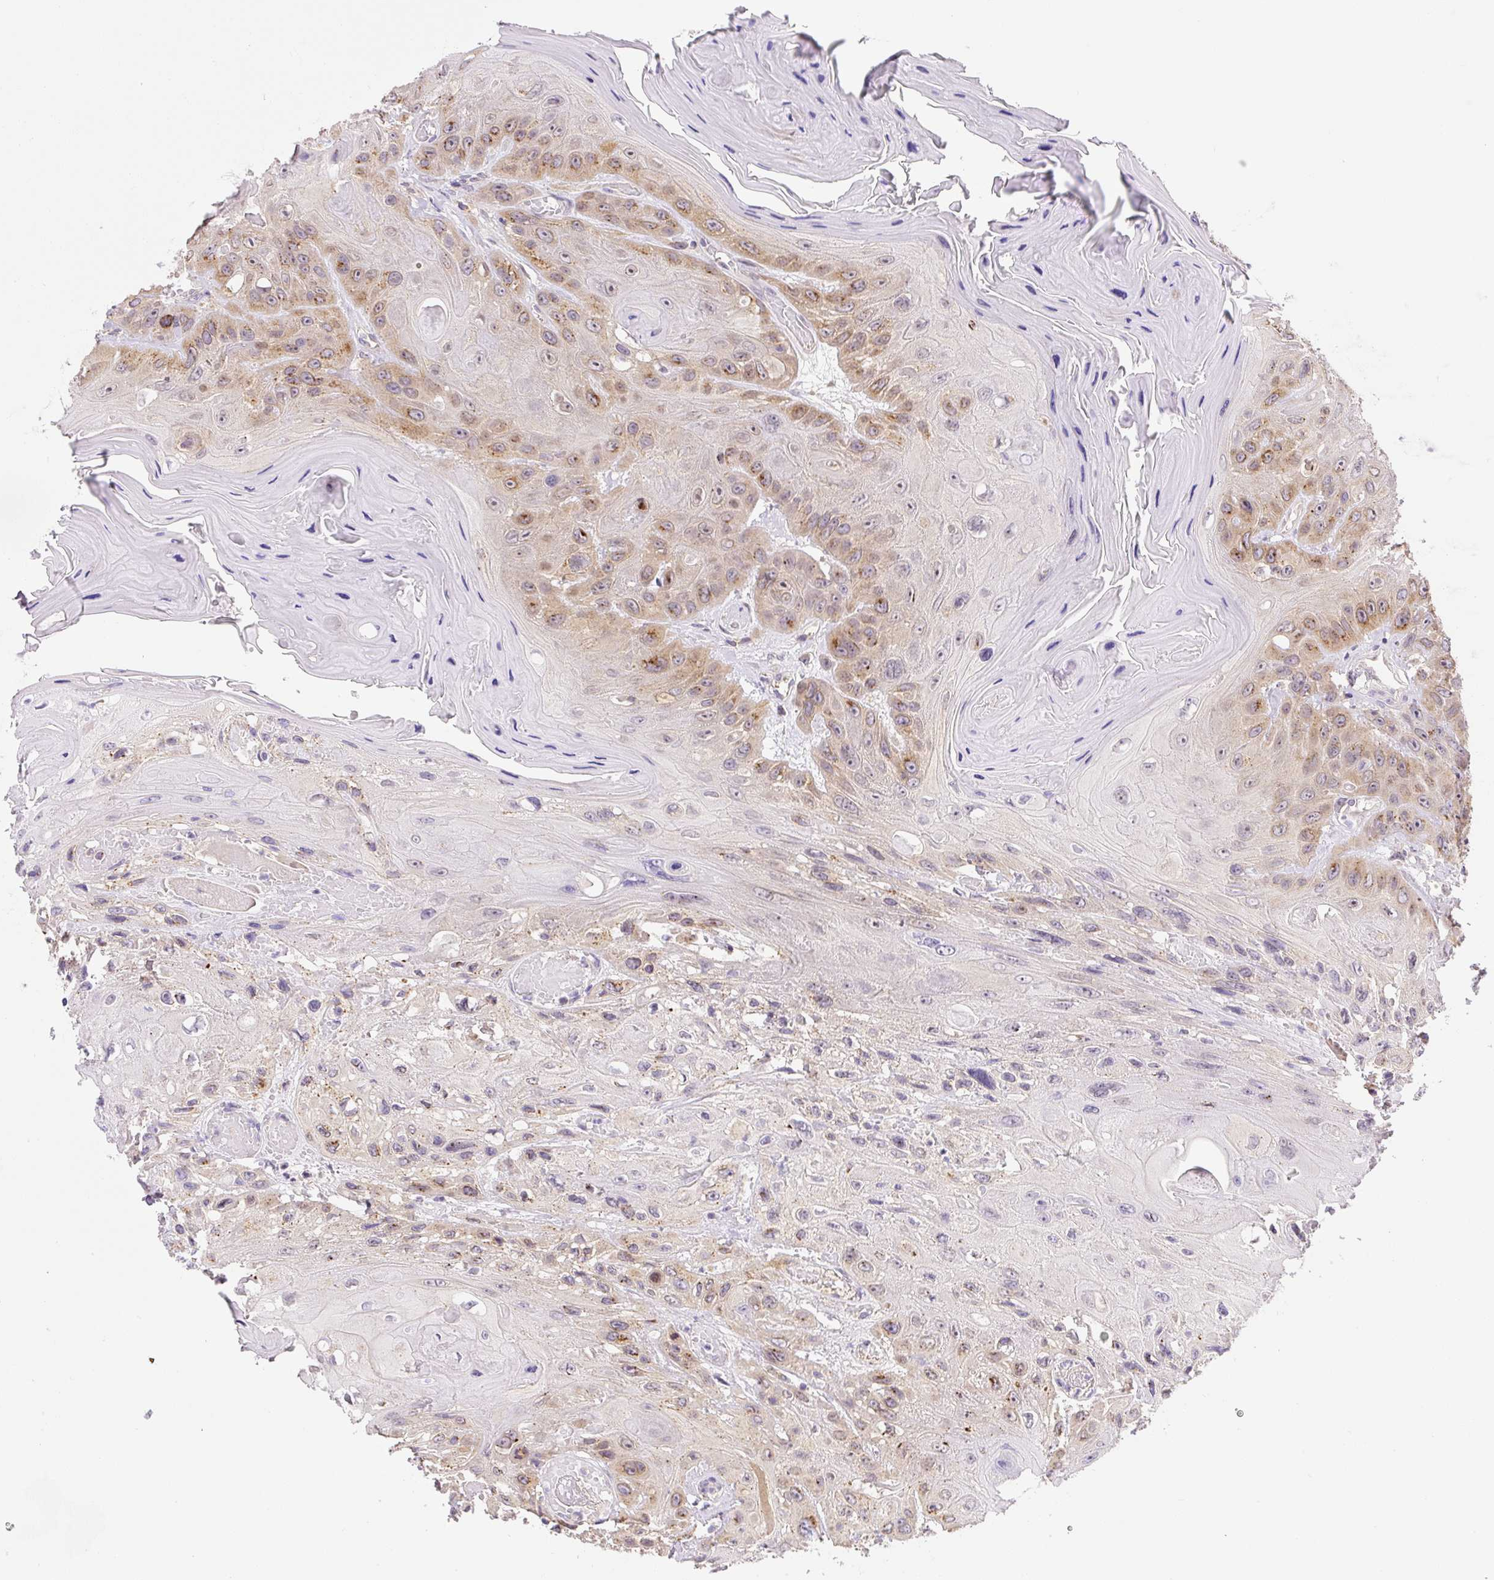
{"staining": {"intensity": "moderate", "quantity": "25%-75%", "location": "cytoplasmic/membranous"}, "tissue": "head and neck cancer", "cell_type": "Tumor cells", "image_type": "cancer", "snomed": [{"axis": "morphology", "description": "Squamous cell carcinoma, NOS"}, {"axis": "topography", "description": "Head-Neck"}], "caption": "Human head and neck cancer stained for a protein (brown) shows moderate cytoplasmic/membranous positive staining in approximately 25%-75% of tumor cells.", "gene": "PLA2G4A", "patient": {"sex": "female", "age": 59}}